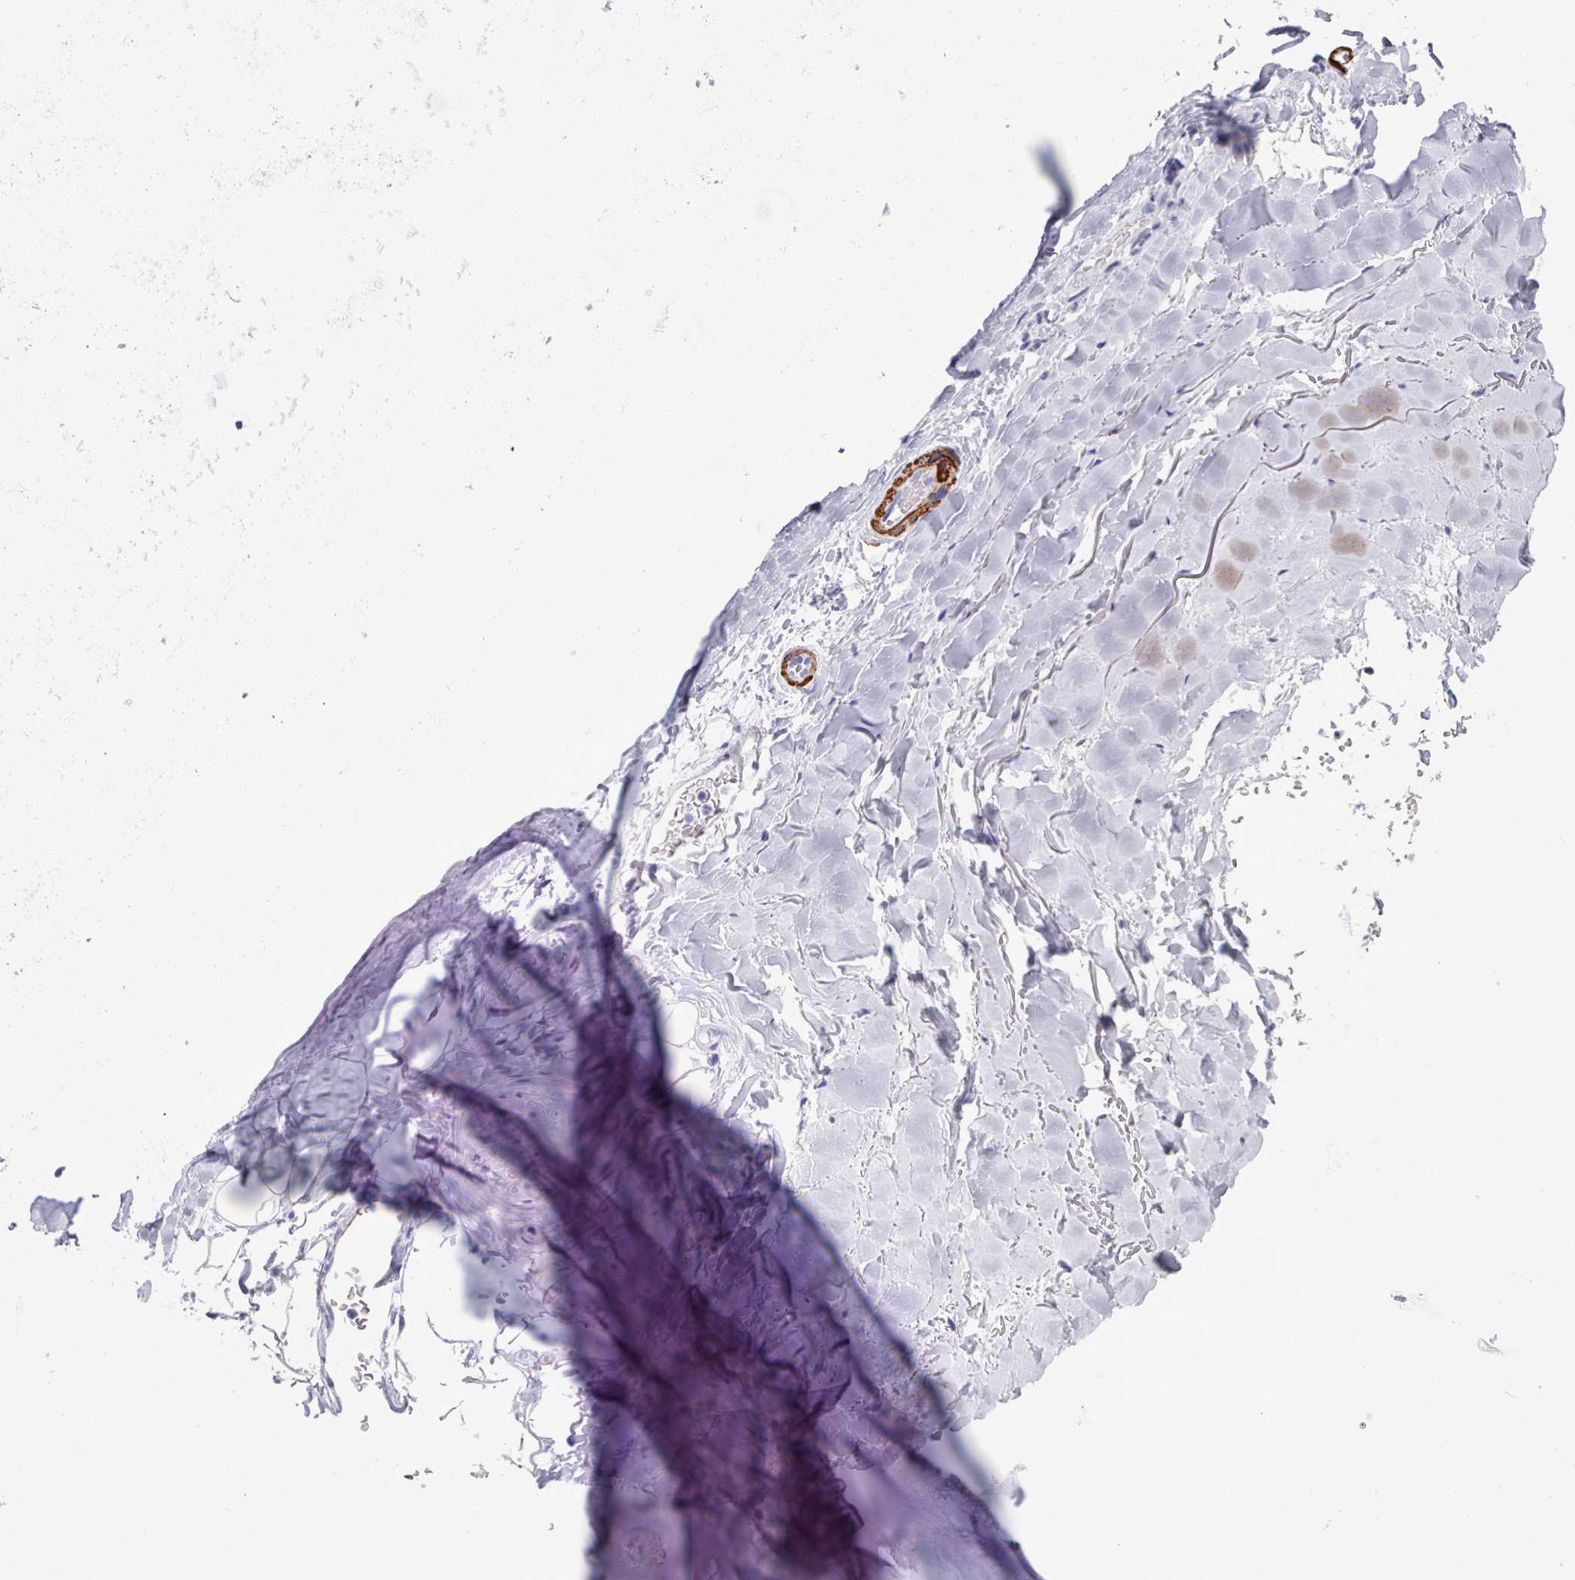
{"staining": {"intensity": "negative", "quantity": "none", "location": "none"}, "tissue": "adipose tissue", "cell_type": "Adipocytes", "image_type": "normal", "snomed": [{"axis": "morphology", "description": "Normal tissue, NOS"}, {"axis": "topography", "description": "Cartilage tissue"}], "caption": "DAB immunohistochemical staining of benign human adipose tissue displays no significant positivity in adipocytes.", "gene": "FPGS", "patient": {"sex": "male", "age": 80}}